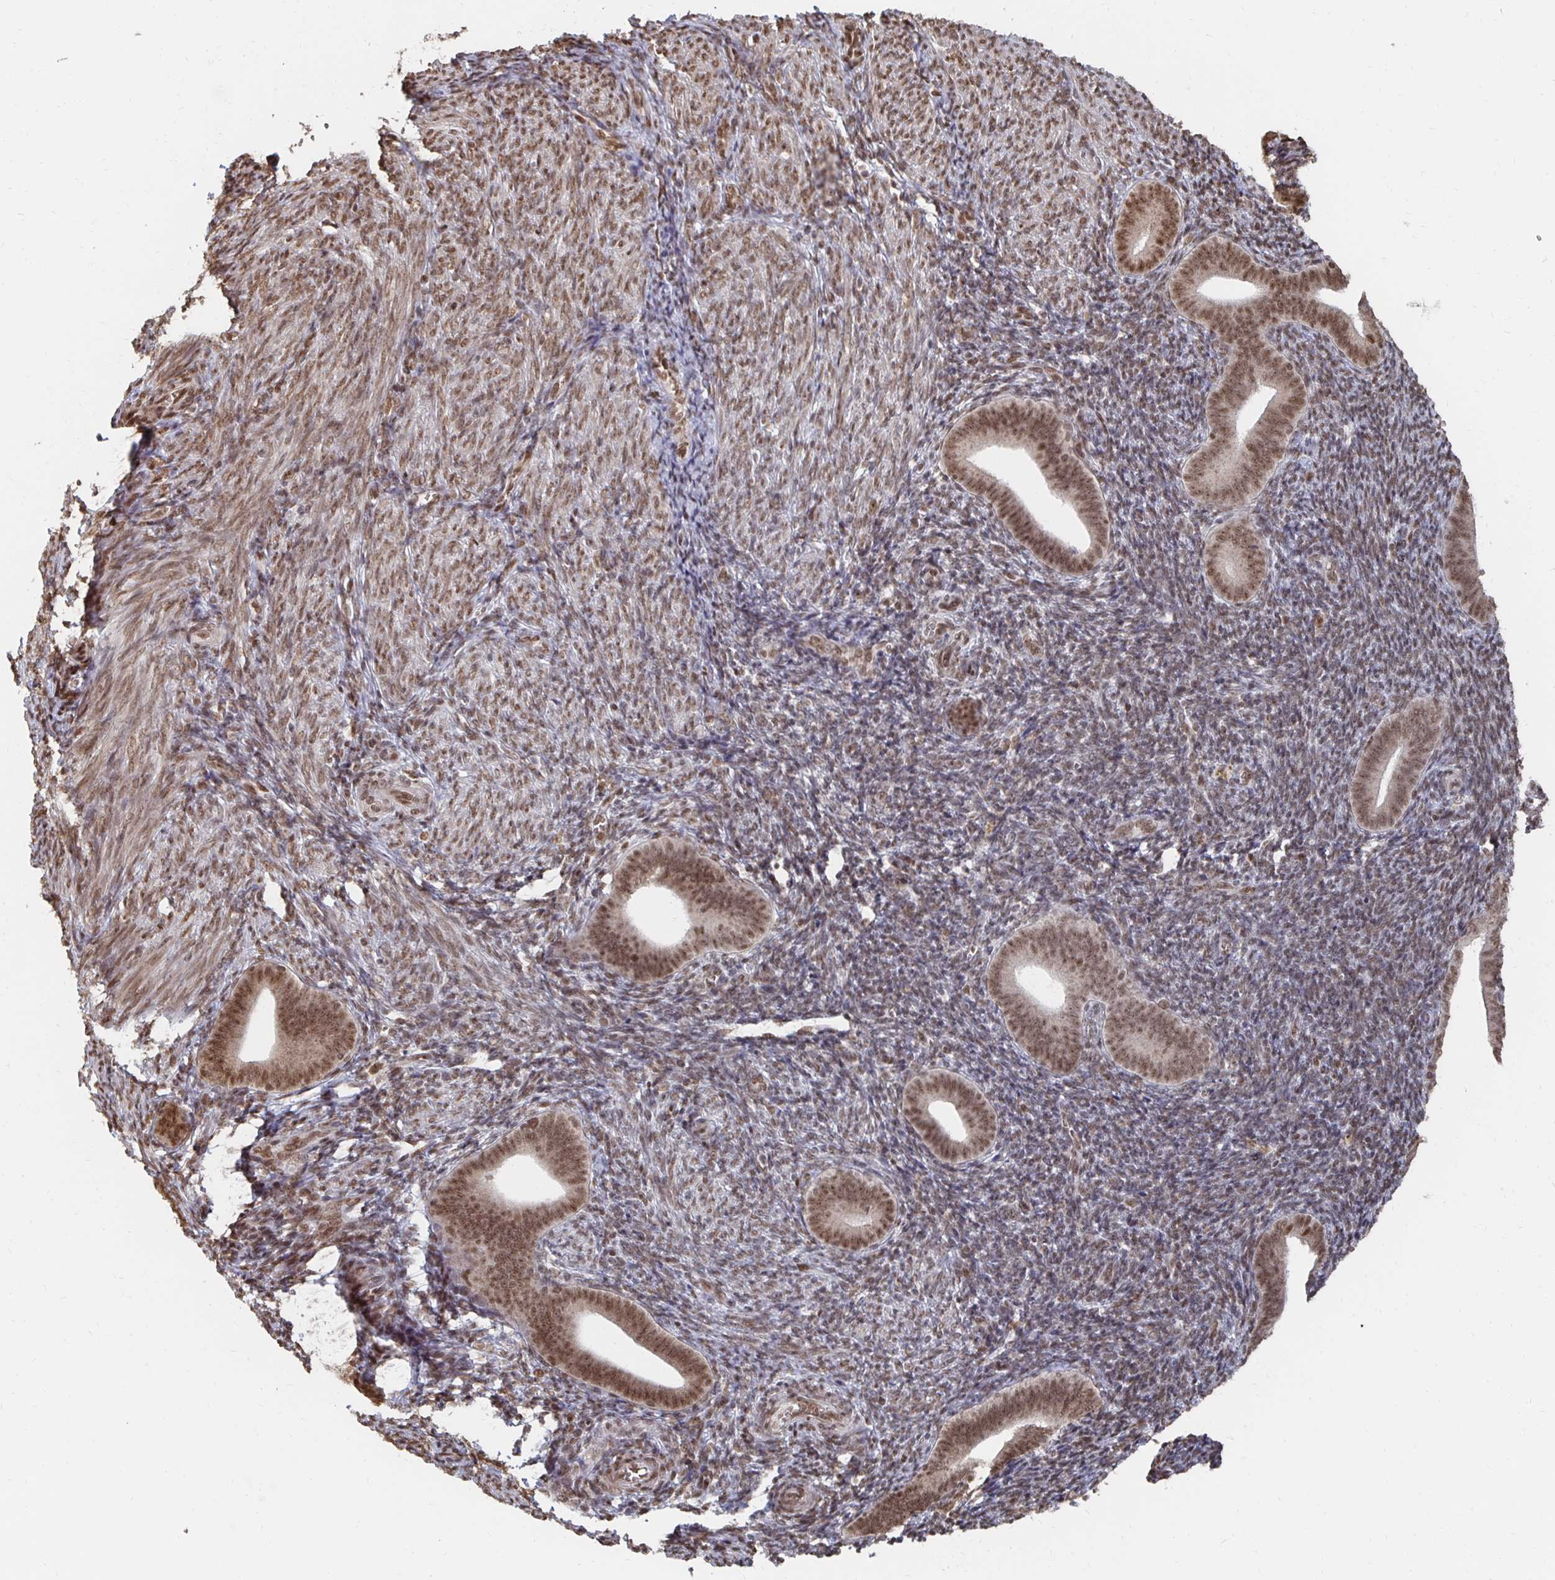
{"staining": {"intensity": "moderate", "quantity": "25%-75%", "location": "nuclear"}, "tissue": "endometrium", "cell_type": "Cells in endometrial stroma", "image_type": "normal", "snomed": [{"axis": "morphology", "description": "Normal tissue, NOS"}, {"axis": "topography", "description": "Endometrium"}], "caption": "Protein staining of unremarkable endometrium reveals moderate nuclear positivity in approximately 25%-75% of cells in endometrial stroma.", "gene": "GTF3C6", "patient": {"sex": "female", "age": 25}}